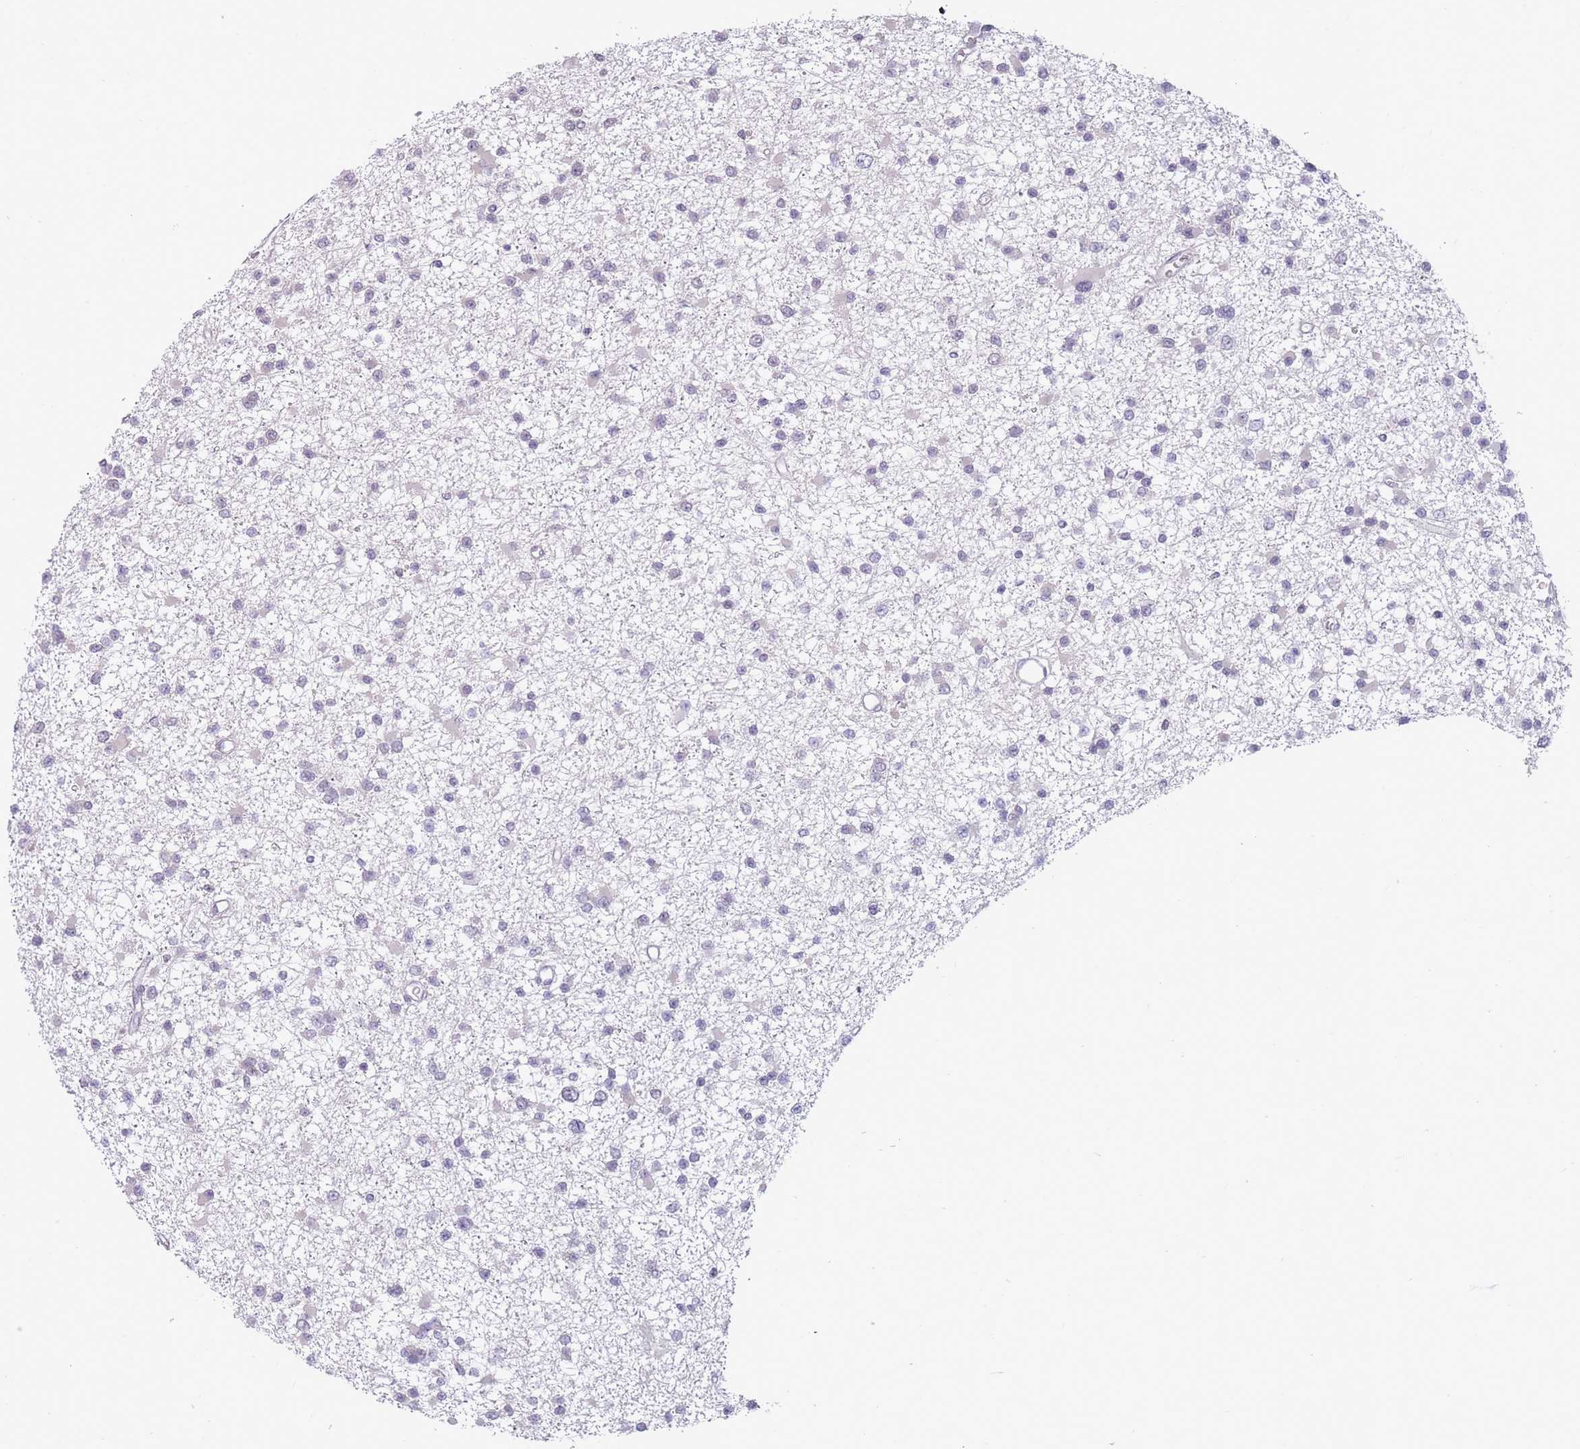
{"staining": {"intensity": "negative", "quantity": "none", "location": "none"}, "tissue": "glioma", "cell_type": "Tumor cells", "image_type": "cancer", "snomed": [{"axis": "morphology", "description": "Glioma, malignant, Low grade"}, {"axis": "topography", "description": "Brain"}], "caption": "Protein analysis of glioma exhibits no significant staining in tumor cells.", "gene": "TMEM121", "patient": {"sex": "female", "age": 22}}